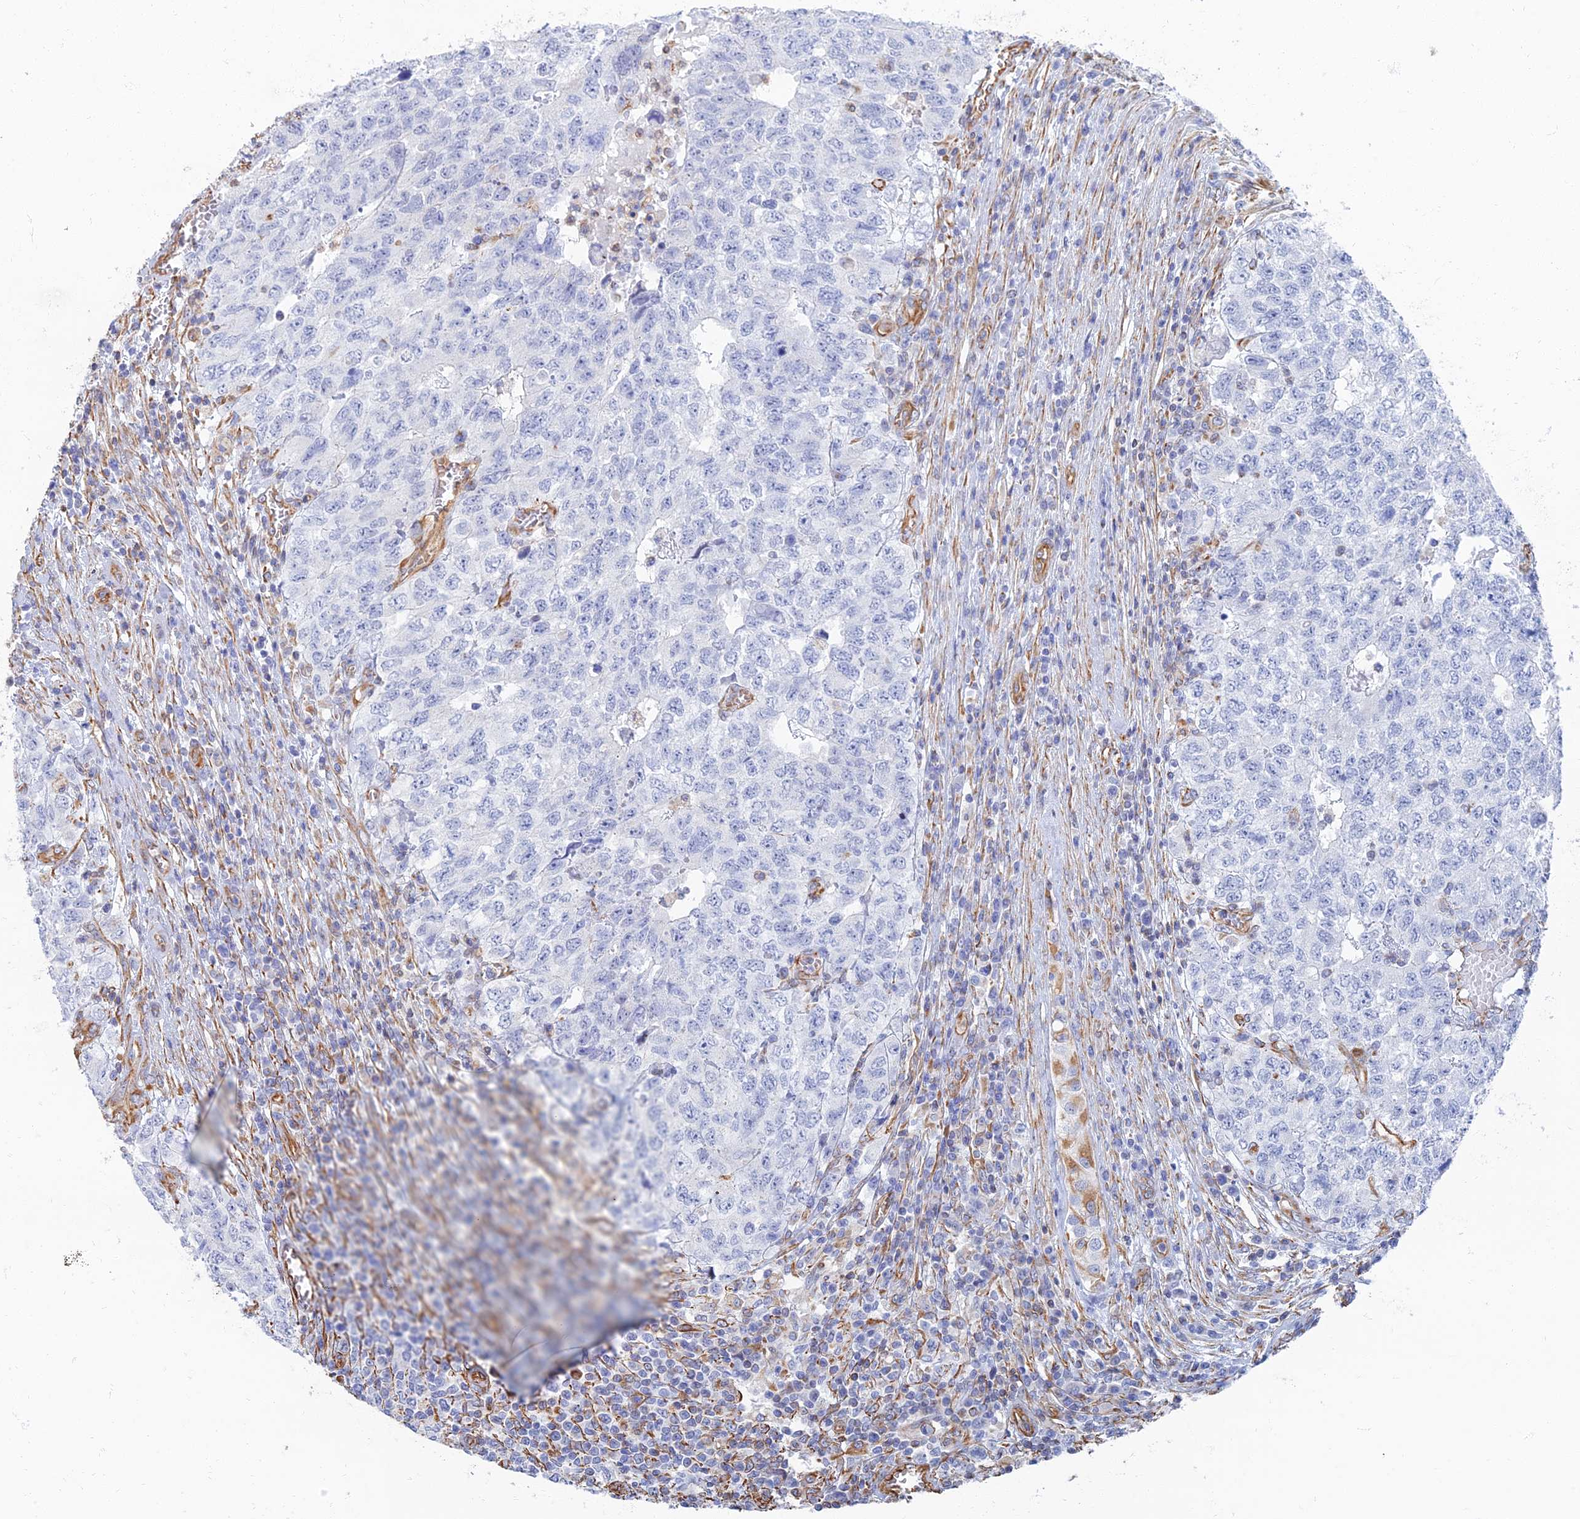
{"staining": {"intensity": "negative", "quantity": "none", "location": "none"}, "tissue": "testis cancer", "cell_type": "Tumor cells", "image_type": "cancer", "snomed": [{"axis": "morphology", "description": "Carcinoma, Embryonal, NOS"}, {"axis": "topography", "description": "Testis"}], "caption": "A photomicrograph of human testis cancer (embryonal carcinoma) is negative for staining in tumor cells. (DAB (3,3'-diaminobenzidine) immunohistochemistry (IHC) with hematoxylin counter stain).", "gene": "RMC1", "patient": {"sex": "male", "age": 34}}